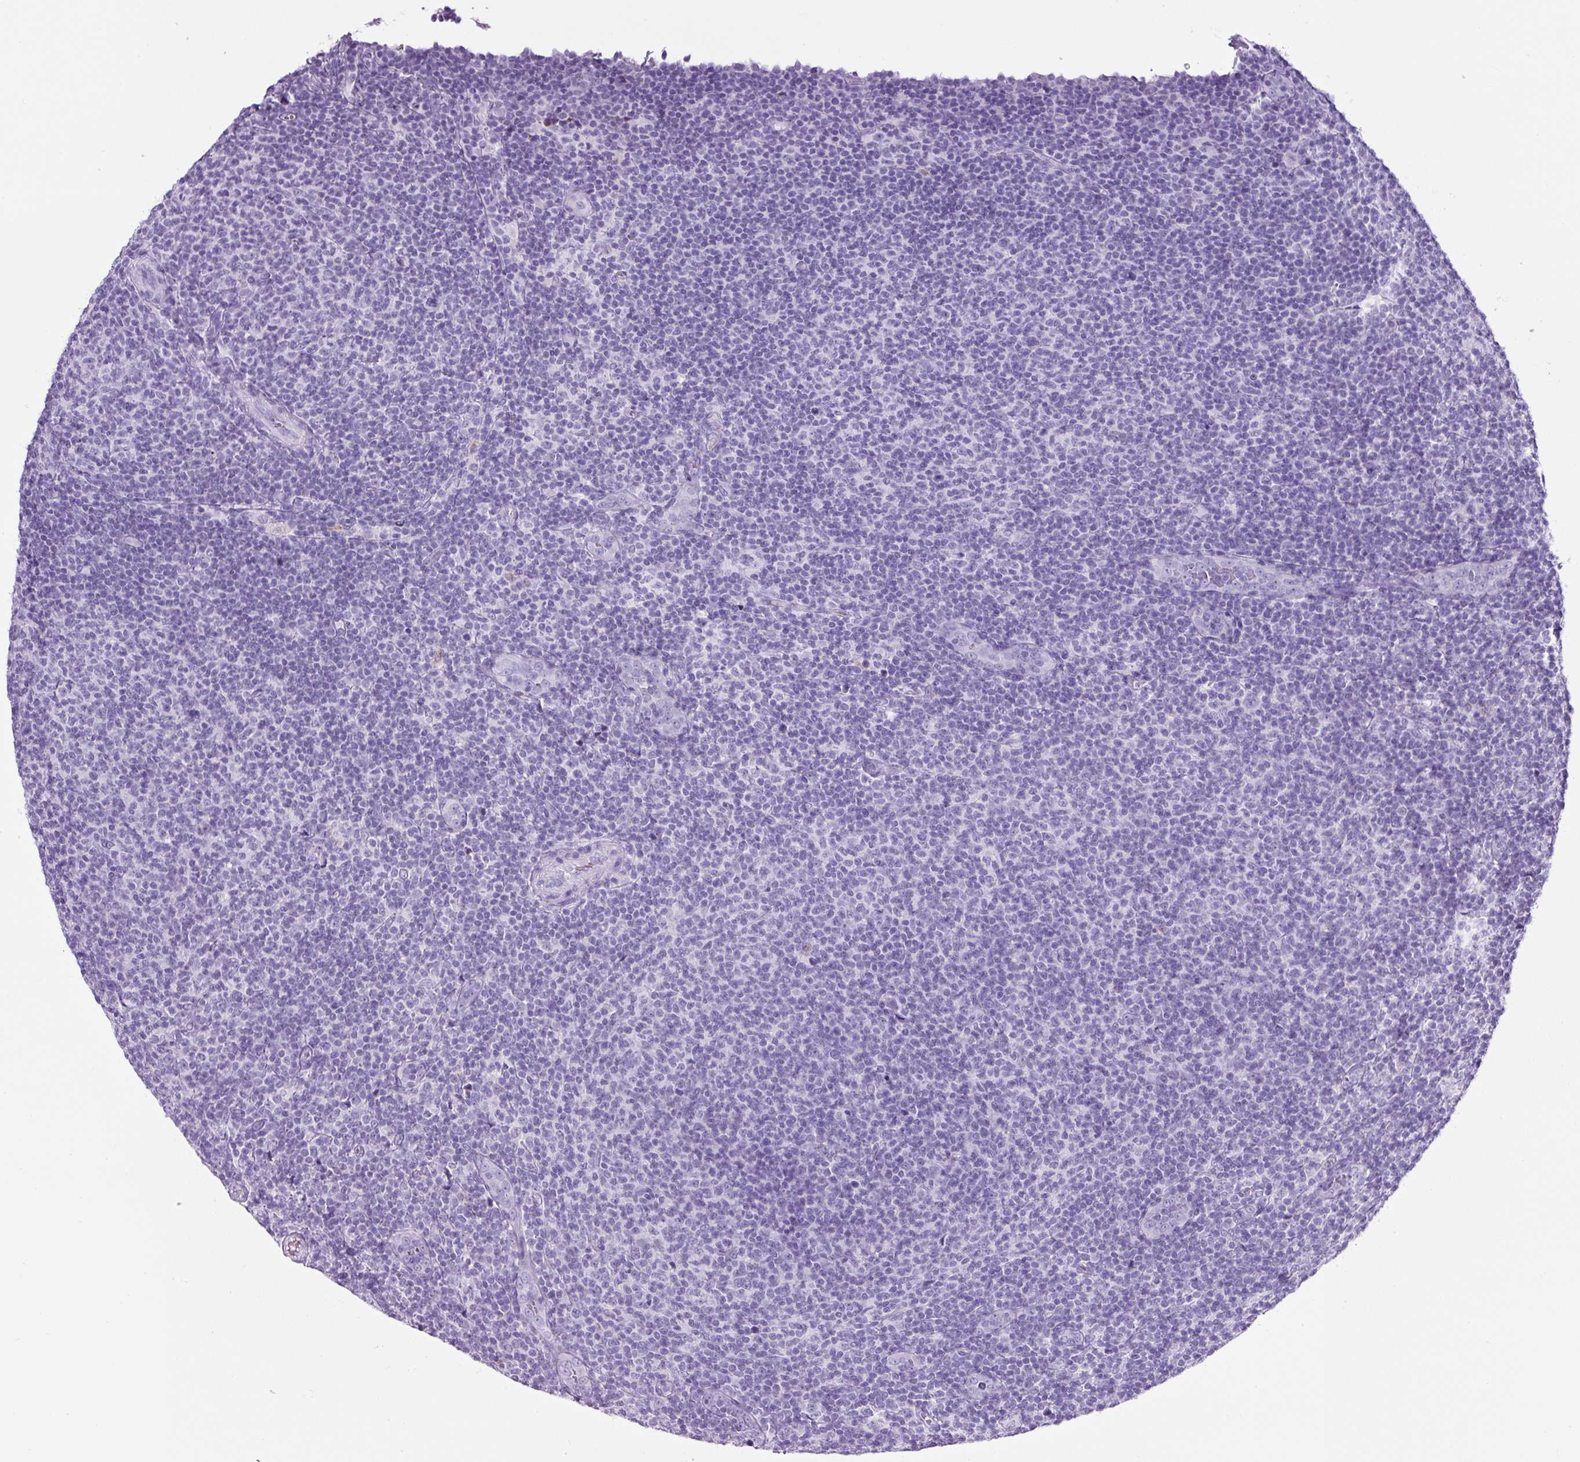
{"staining": {"intensity": "negative", "quantity": "none", "location": "none"}, "tissue": "lymphoma", "cell_type": "Tumor cells", "image_type": "cancer", "snomed": [{"axis": "morphology", "description": "Malignant lymphoma, non-Hodgkin's type, Low grade"}, {"axis": "topography", "description": "Lymph node"}], "caption": "Tumor cells show no significant positivity in malignant lymphoma, non-Hodgkin's type (low-grade). The staining is performed using DAB brown chromogen with nuclei counter-stained in using hematoxylin.", "gene": "TMEM200B", "patient": {"sex": "male", "age": 66}}